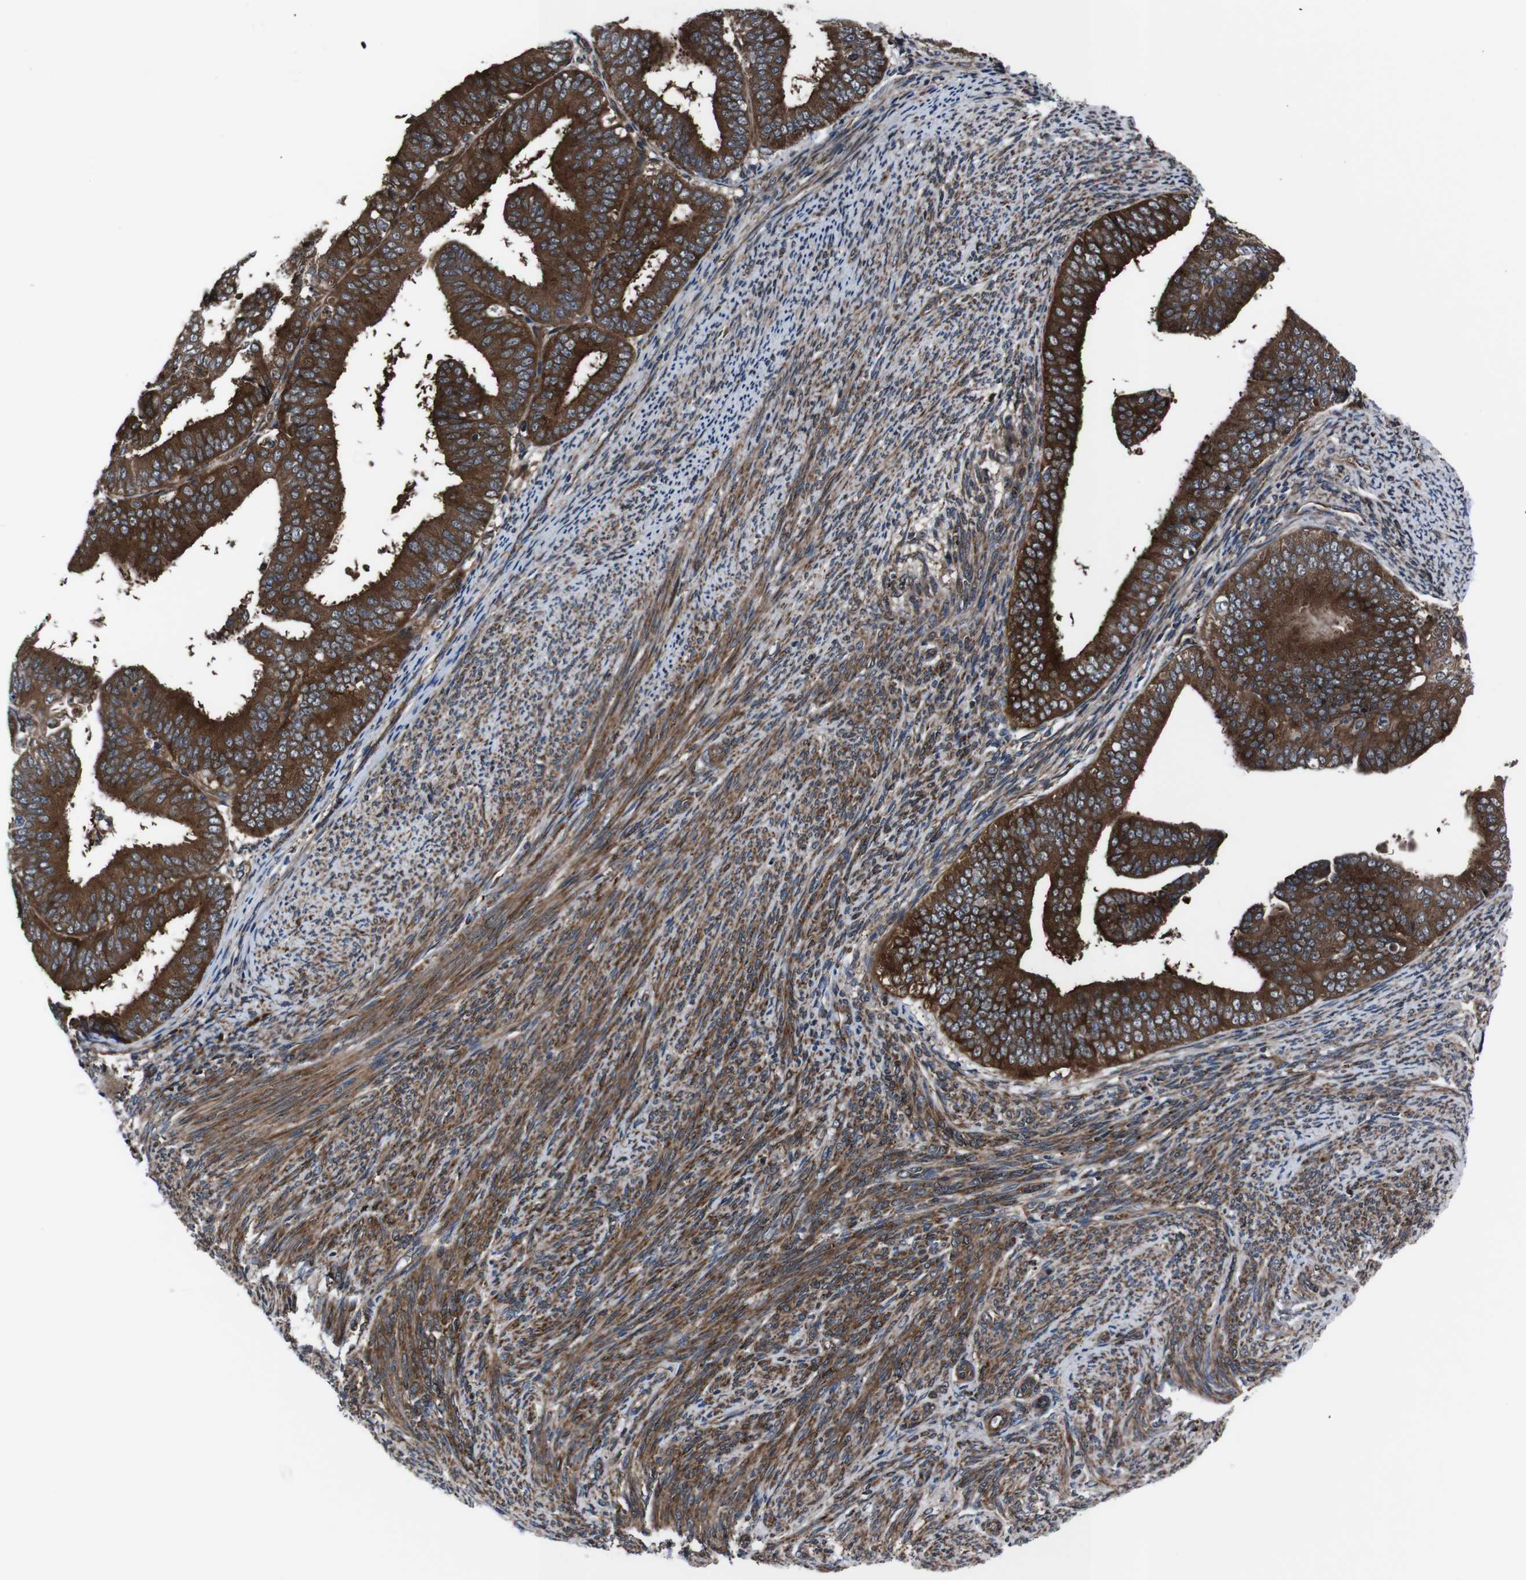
{"staining": {"intensity": "strong", "quantity": ">75%", "location": "cytoplasmic/membranous"}, "tissue": "endometrial cancer", "cell_type": "Tumor cells", "image_type": "cancer", "snomed": [{"axis": "morphology", "description": "Adenocarcinoma, NOS"}, {"axis": "topography", "description": "Endometrium"}], "caption": "Human endometrial cancer (adenocarcinoma) stained with a brown dye reveals strong cytoplasmic/membranous positive staining in about >75% of tumor cells.", "gene": "EIF4A2", "patient": {"sex": "female", "age": 63}}